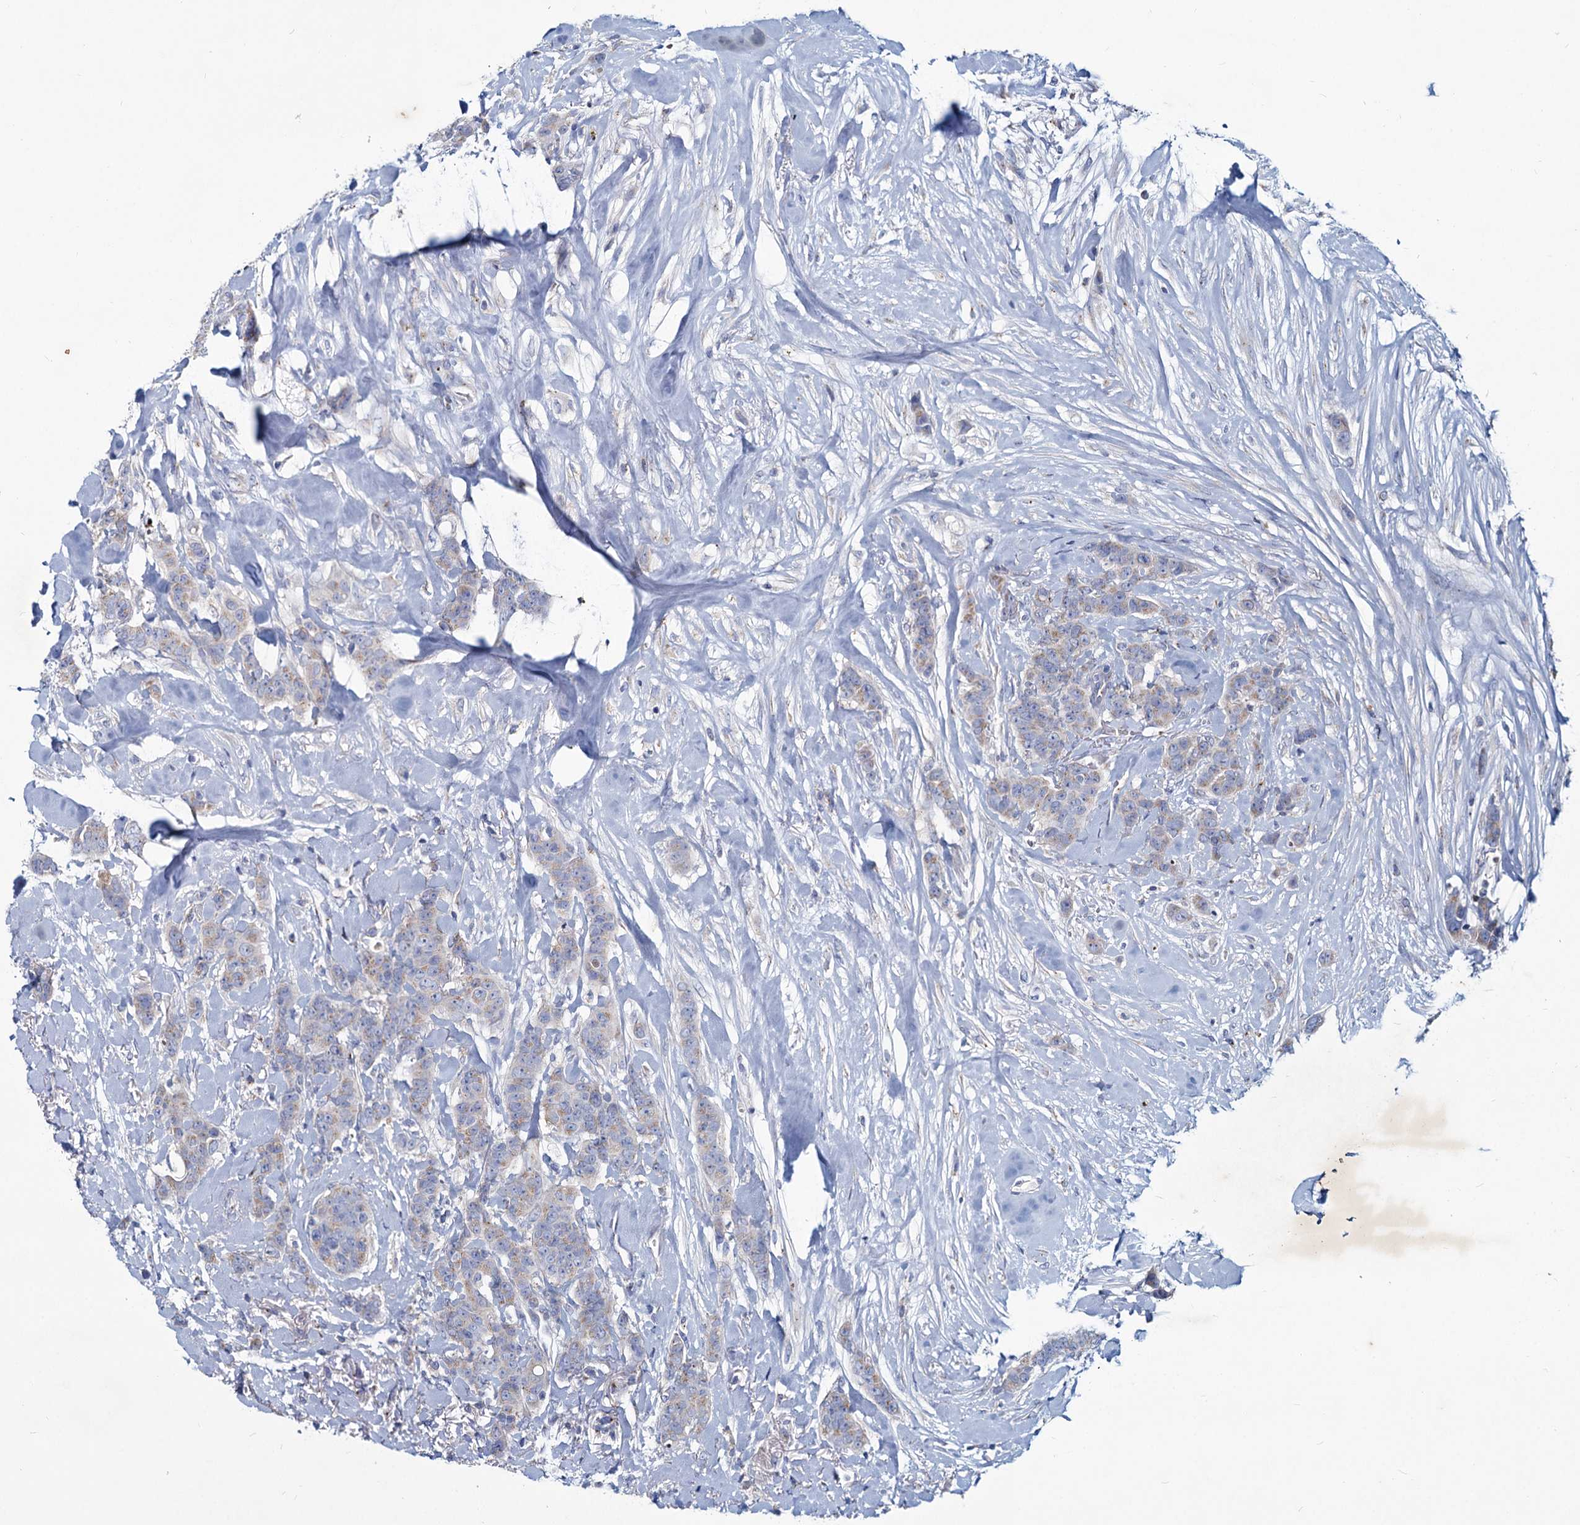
{"staining": {"intensity": "negative", "quantity": "none", "location": "none"}, "tissue": "breast cancer", "cell_type": "Tumor cells", "image_type": "cancer", "snomed": [{"axis": "morphology", "description": "Duct carcinoma"}, {"axis": "topography", "description": "Breast"}], "caption": "Tumor cells show no significant positivity in infiltrating ductal carcinoma (breast). (Brightfield microscopy of DAB immunohistochemistry (IHC) at high magnification).", "gene": "AGBL4", "patient": {"sex": "female", "age": 40}}